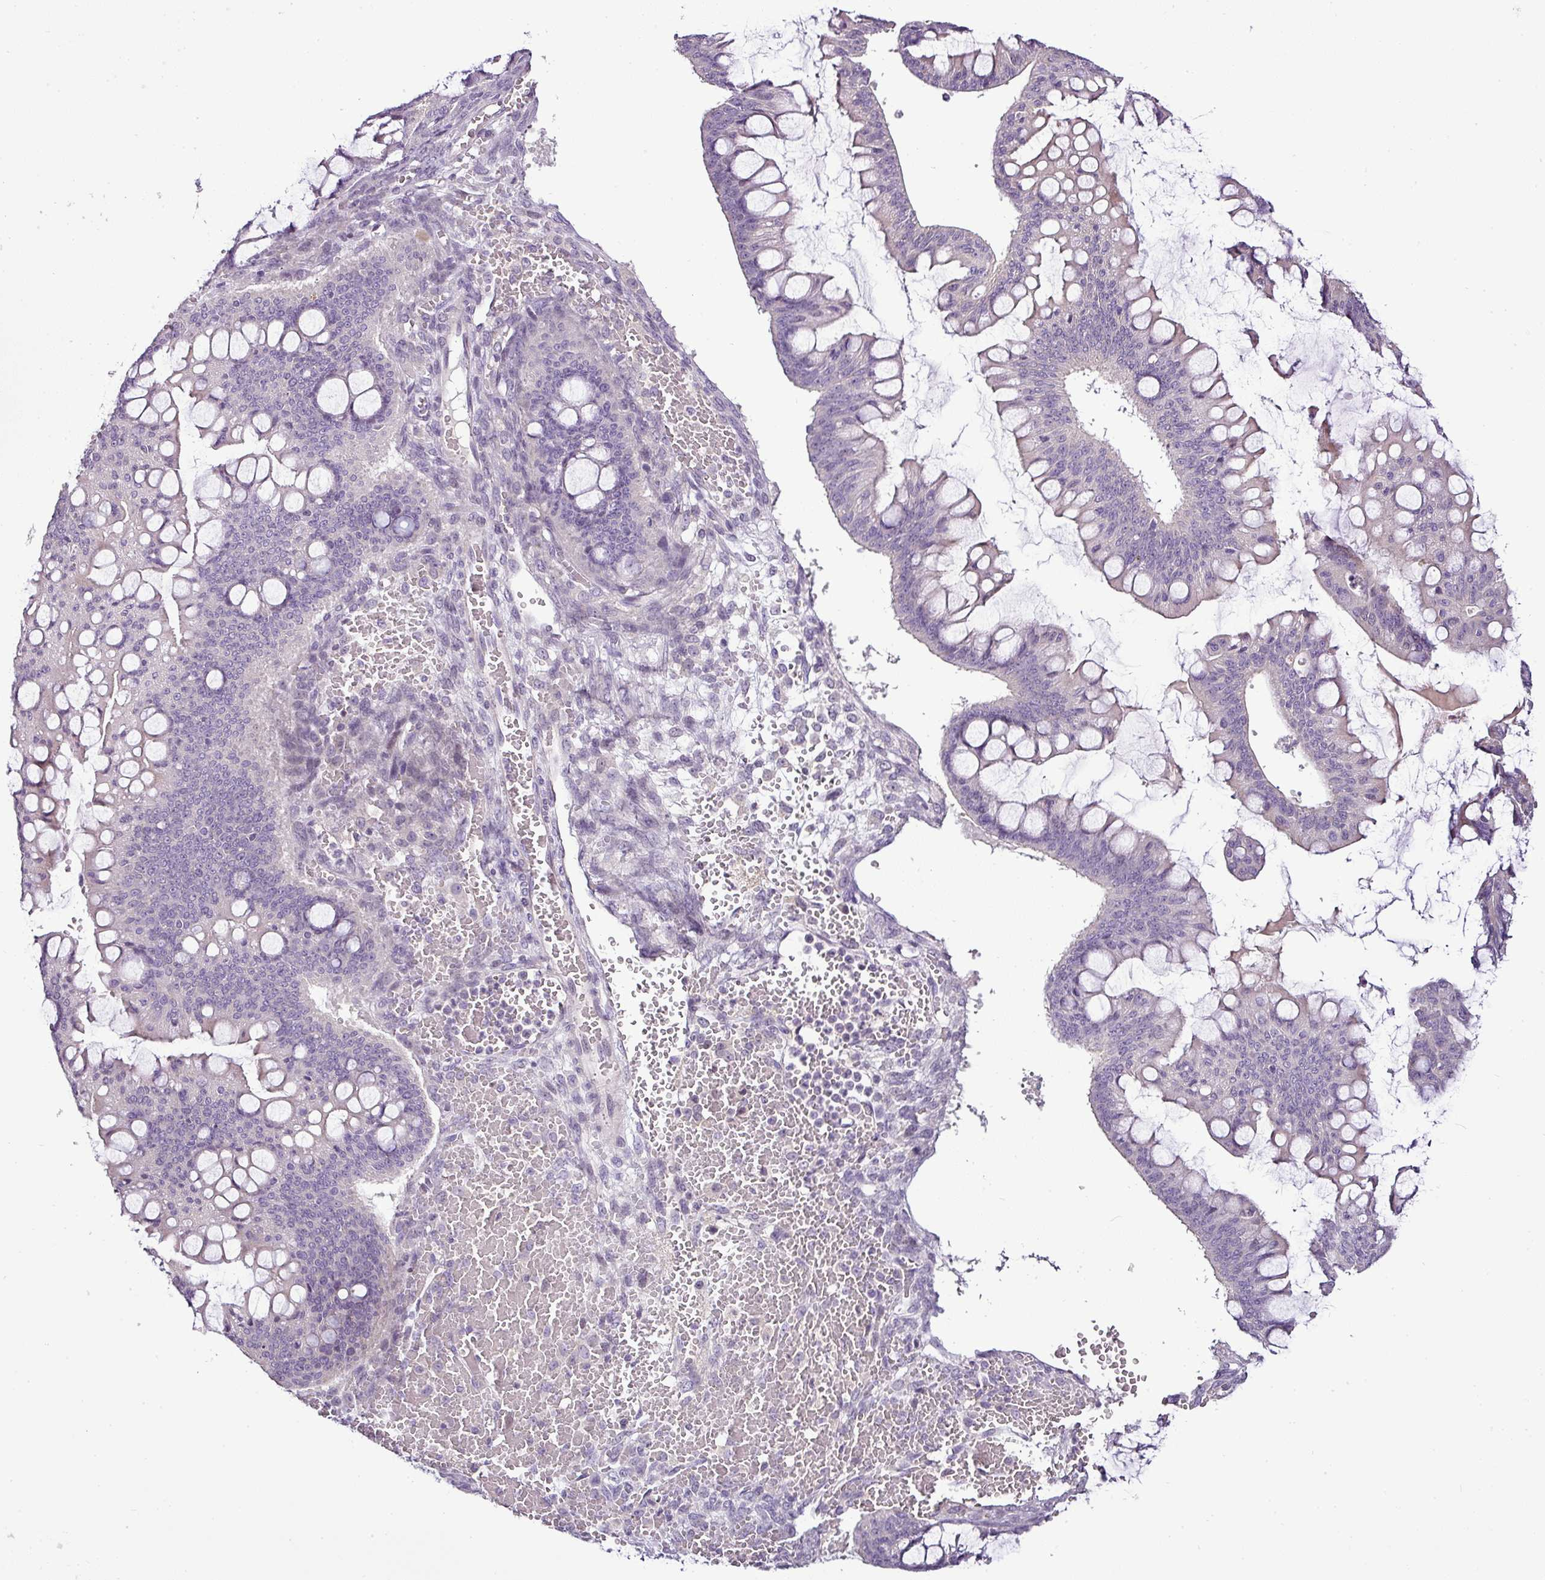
{"staining": {"intensity": "negative", "quantity": "none", "location": "none"}, "tissue": "ovarian cancer", "cell_type": "Tumor cells", "image_type": "cancer", "snomed": [{"axis": "morphology", "description": "Cystadenocarcinoma, mucinous, NOS"}, {"axis": "topography", "description": "Ovary"}], "caption": "Tumor cells show no significant protein staining in ovarian cancer.", "gene": "TEX30", "patient": {"sex": "female", "age": 73}}